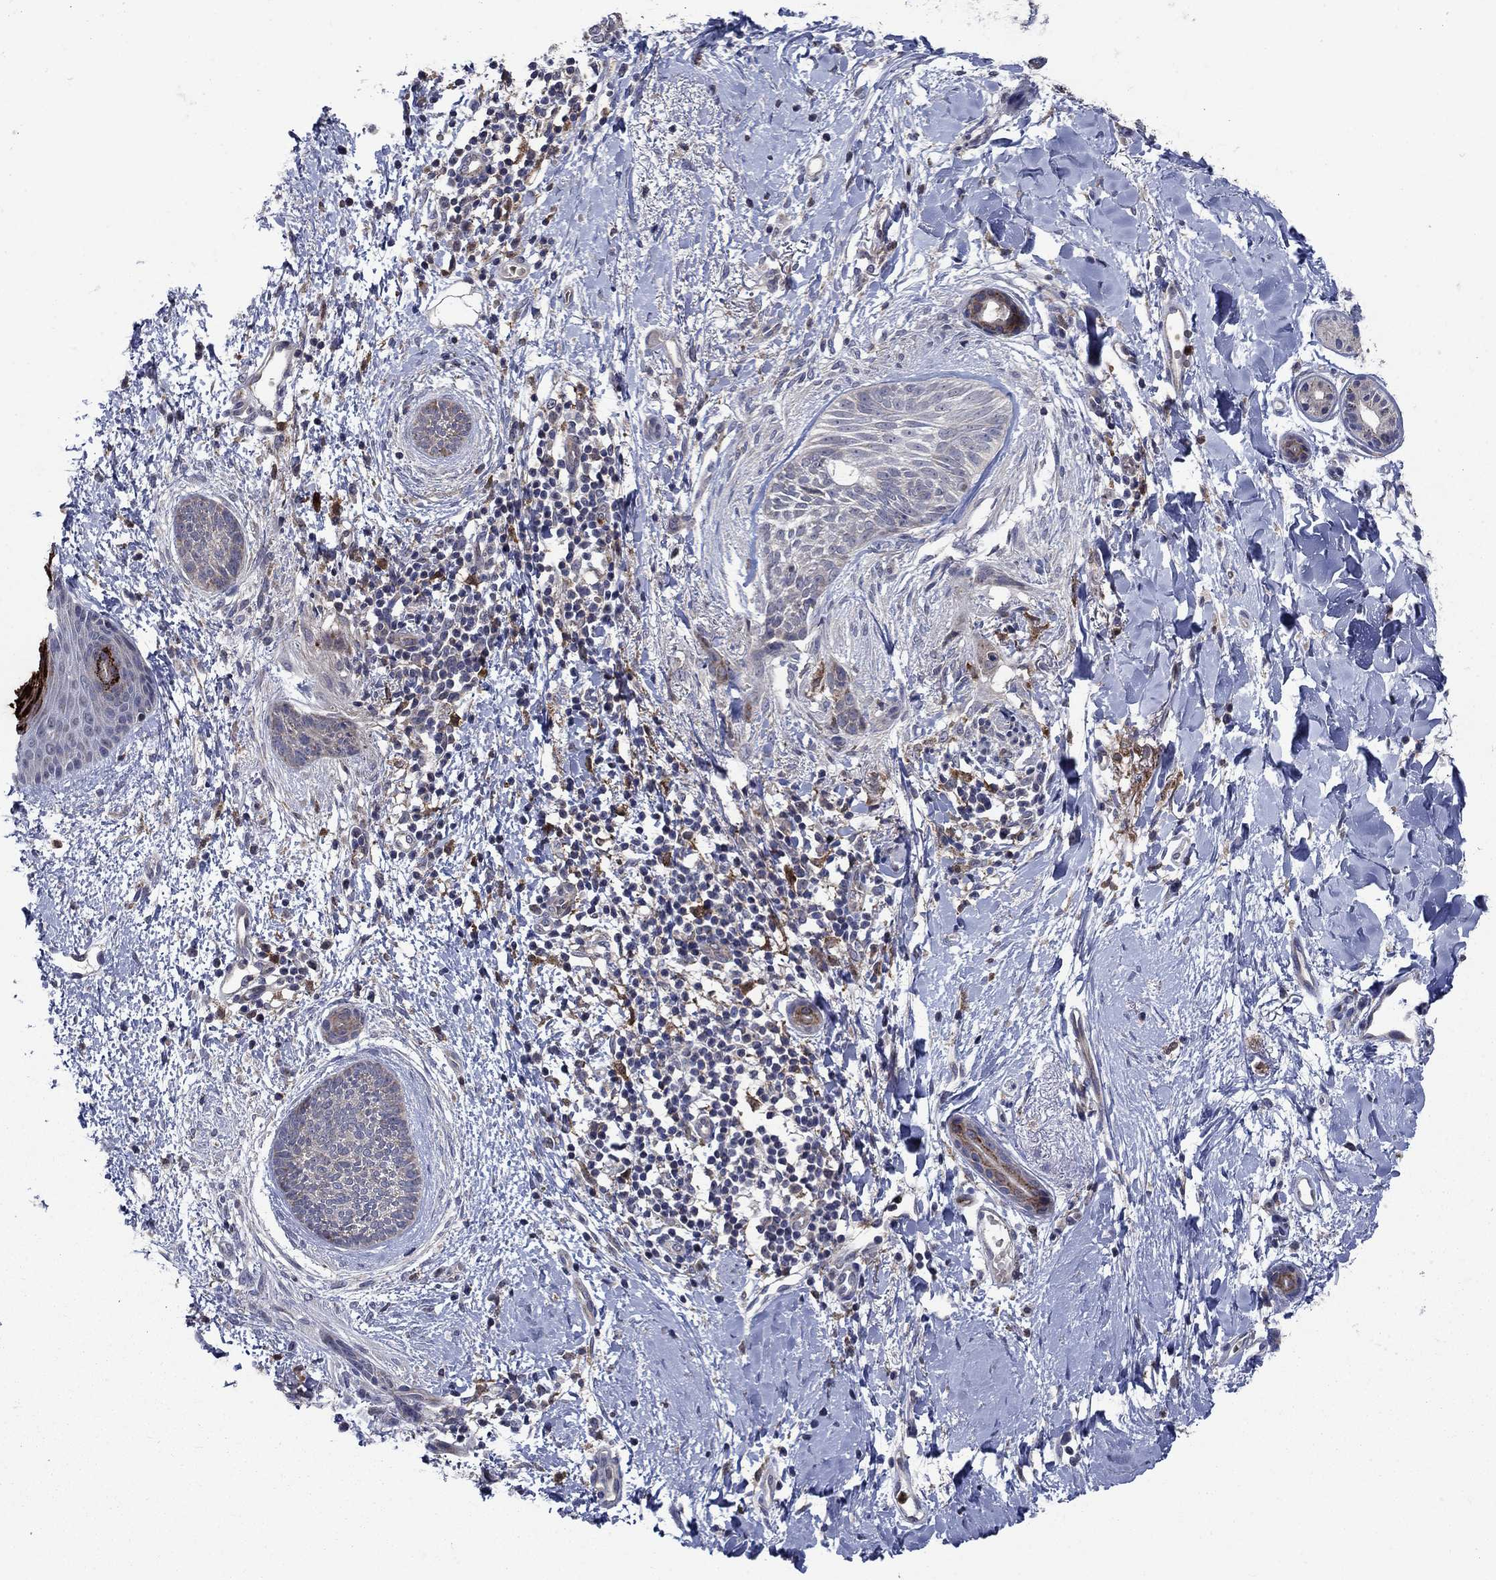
{"staining": {"intensity": "moderate", "quantity": "<25%", "location": "cytoplasmic/membranous"}, "tissue": "skin cancer", "cell_type": "Tumor cells", "image_type": "cancer", "snomed": [{"axis": "morphology", "description": "Basal cell carcinoma"}, {"axis": "topography", "description": "Skin"}], "caption": "Immunohistochemical staining of skin cancer displays low levels of moderate cytoplasmic/membranous protein expression in approximately <25% of tumor cells. The staining was performed using DAB, with brown indicating positive protein expression. Nuclei are stained blue with hematoxylin.", "gene": "RNF19B", "patient": {"sex": "female", "age": 65}}